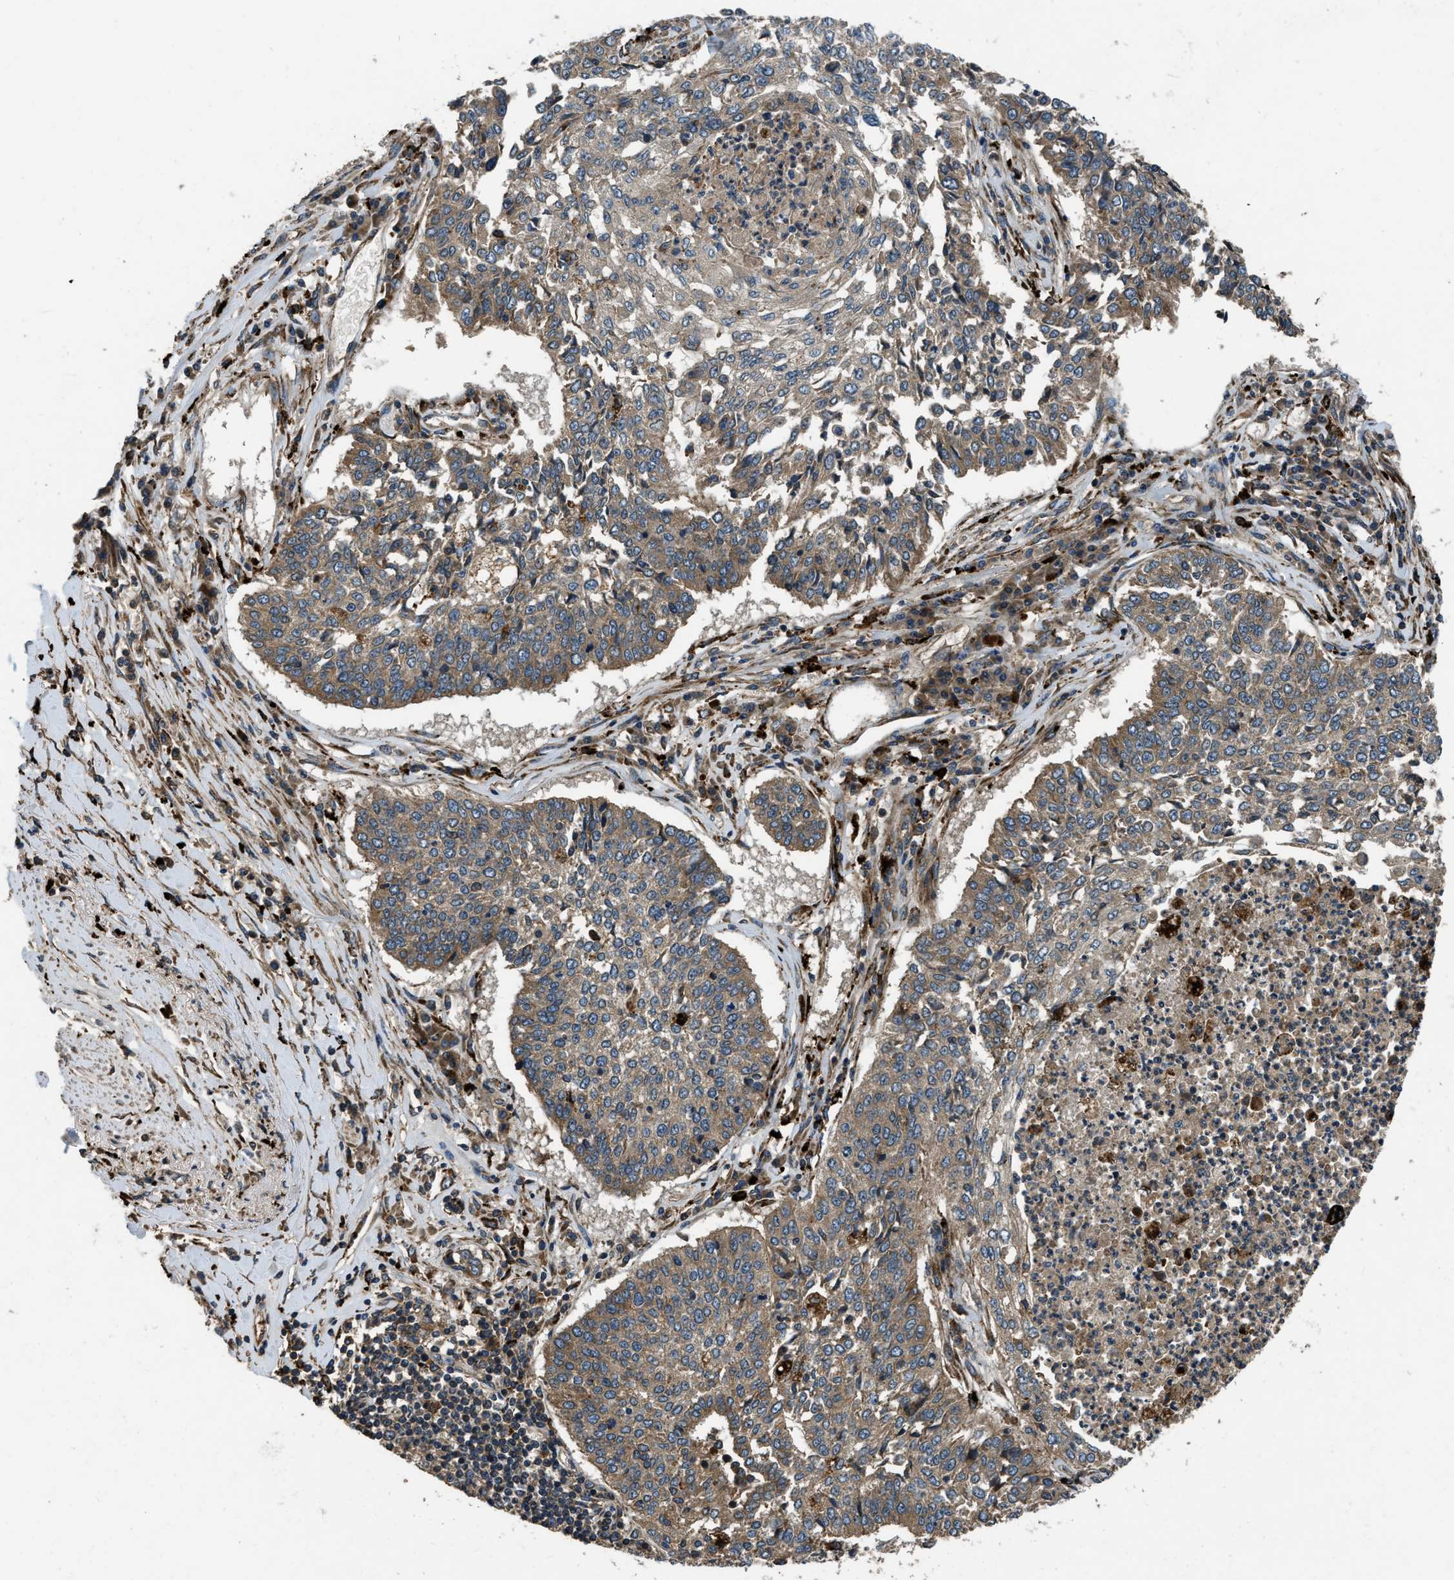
{"staining": {"intensity": "weak", "quantity": "25%-75%", "location": "cytoplasmic/membranous"}, "tissue": "lung cancer", "cell_type": "Tumor cells", "image_type": "cancer", "snomed": [{"axis": "morphology", "description": "Normal tissue, NOS"}, {"axis": "morphology", "description": "Squamous cell carcinoma, NOS"}, {"axis": "topography", "description": "Cartilage tissue"}, {"axis": "topography", "description": "Bronchus"}, {"axis": "topography", "description": "Lung"}], "caption": "Immunohistochemical staining of lung cancer (squamous cell carcinoma) displays low levels of weak cytoplasmic/membranous protein positivity in about 25%-75% of tumor cells. (DAB IHC with brightfield microscopy, high magnification).", "gene": "GGH", "patient": {"sex": "female", "age": 49}}